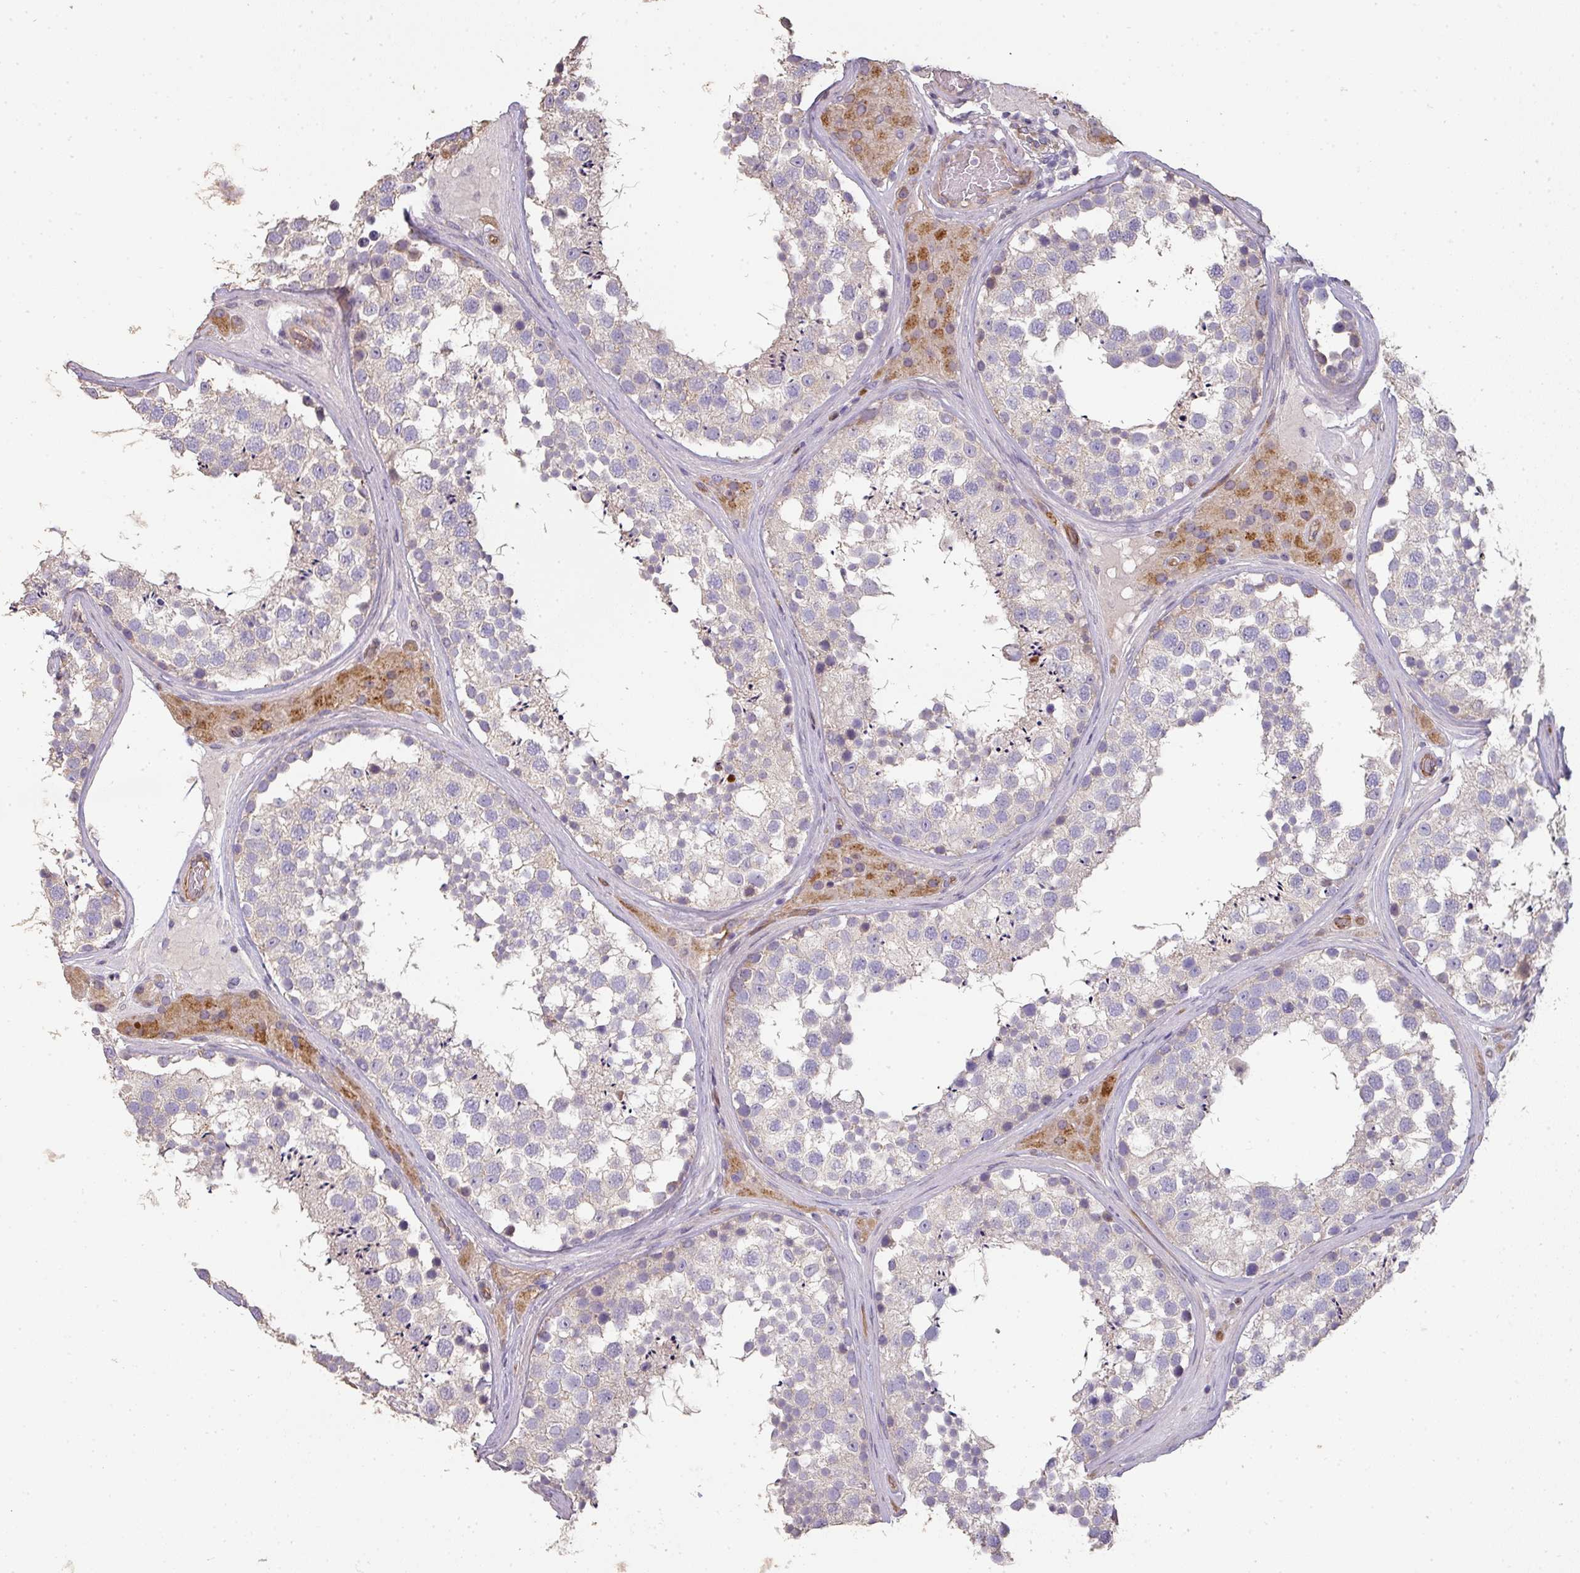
{"staining": {"intensity": "negative", "quantity": "none", "location": "none"}, "tissue": "testis", "cell_type": "Cells in seminiferous ducts", "image_type": "normal", "snomed": [{"axis": "morphology", "description": "Normal tissue, NOS"}, {"axis": "topography", "description": "Testis"}], "caption": "Immunohistochemical staining of unremarkable human testis displays no significant expression in cells in seminiferous ducts. (IHC, brightfield microscopy, high magnification).", "gene": "PCDH1", "patient": {"sex": "male", "age": 46}}